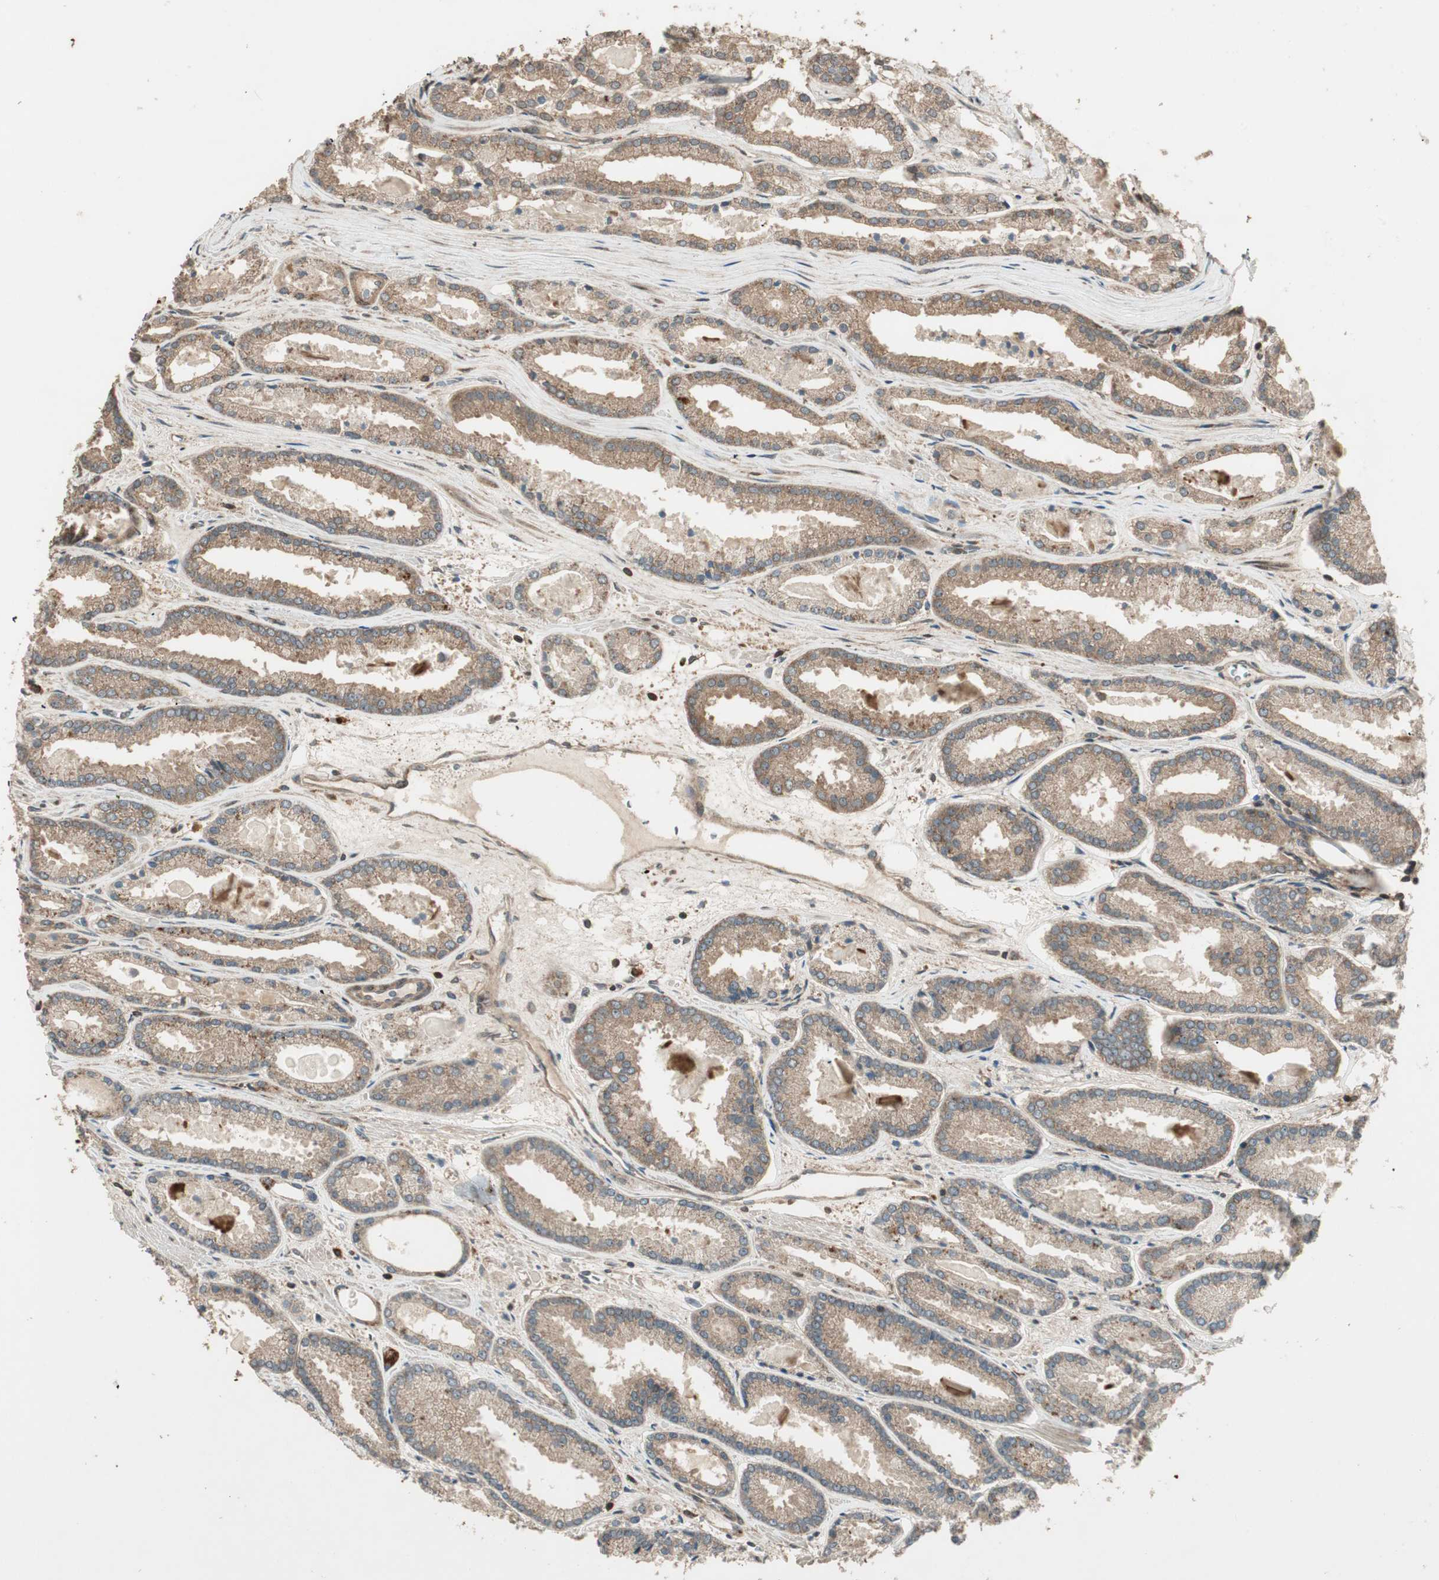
{"staining": {"intensity": "moderate", "quantity": ">75%", "location": "cytoplasmic/membranous"}, "tissue": "prostate cancer", "cell_type": "Tumor cells", "image_type": "cancer", "snomed": [{"axis": "morphology", "description": "Adenocarcinoma, Low grade"}, {"axis": "topography", "description": "Prostate"}], "caption": "Protein staining of prostate low-grade adenocarcinoma tissue demonstrates moderate cytoplasmic/membranous expression in about >75% of tumor cells.", "gene": "CNOT4", "patient": {"sex": "male", "age": 59}}